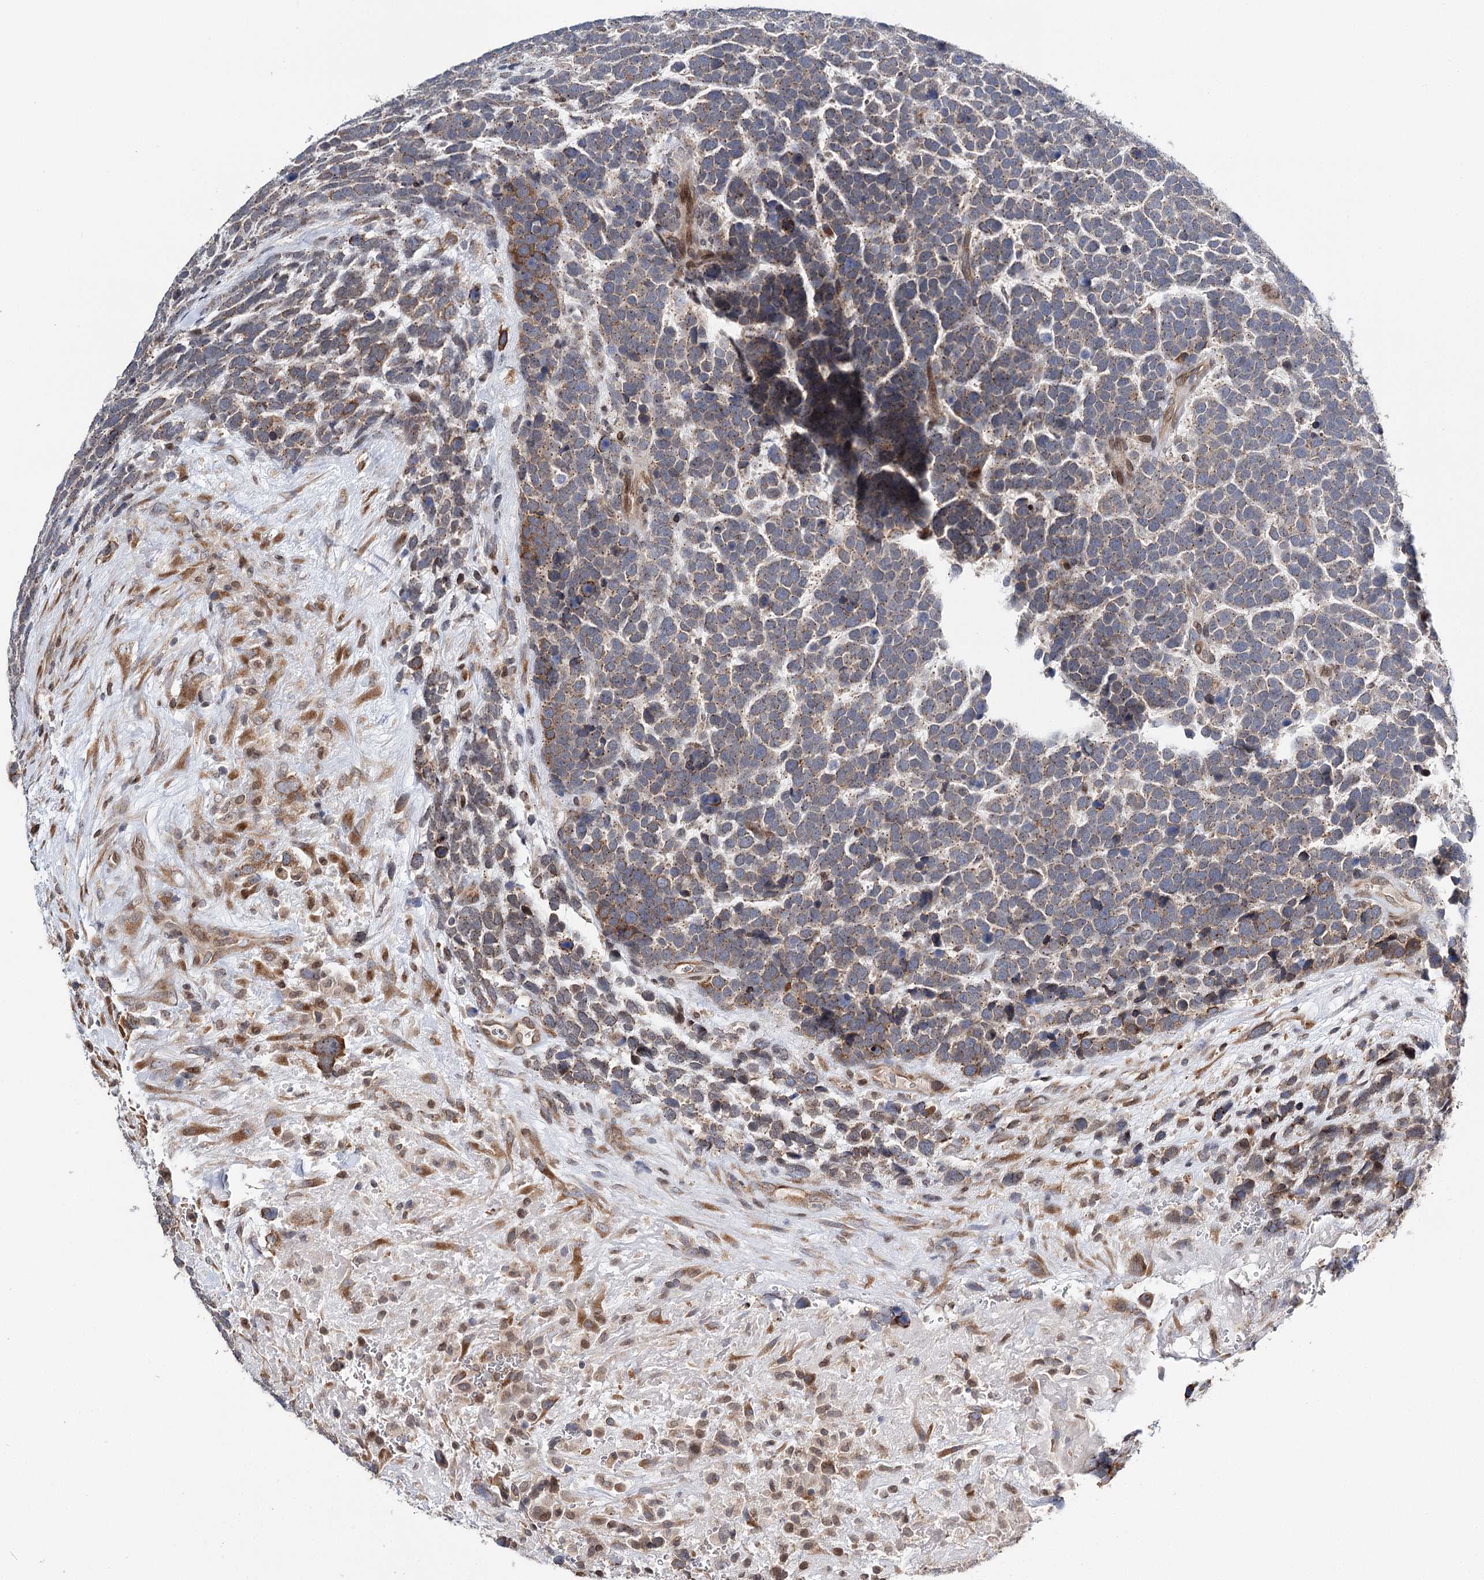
{"staining": {"intensity": "moderate", "quantity": "25%-75%", "location": "cytoplasmic/membranous"}, "tissue": "urothelial cancer", "cell_type": "Tumor cells", "image_type": "cancer", "snomed": [{"axis": "morphology", "description": "Urothelial carcinoma, High grade"}, {"axis": "topography", "description": "Urinary bladder"}], "caption": "Moderate cytoplasmic/membranous staining for a protein is present in approximately 25%-75% of tumor cells of high-grade urothelial carcinoma using immunohistochemistry.", "gene": "CFAP46", "patient": {"sex": "female", "age": 82}}